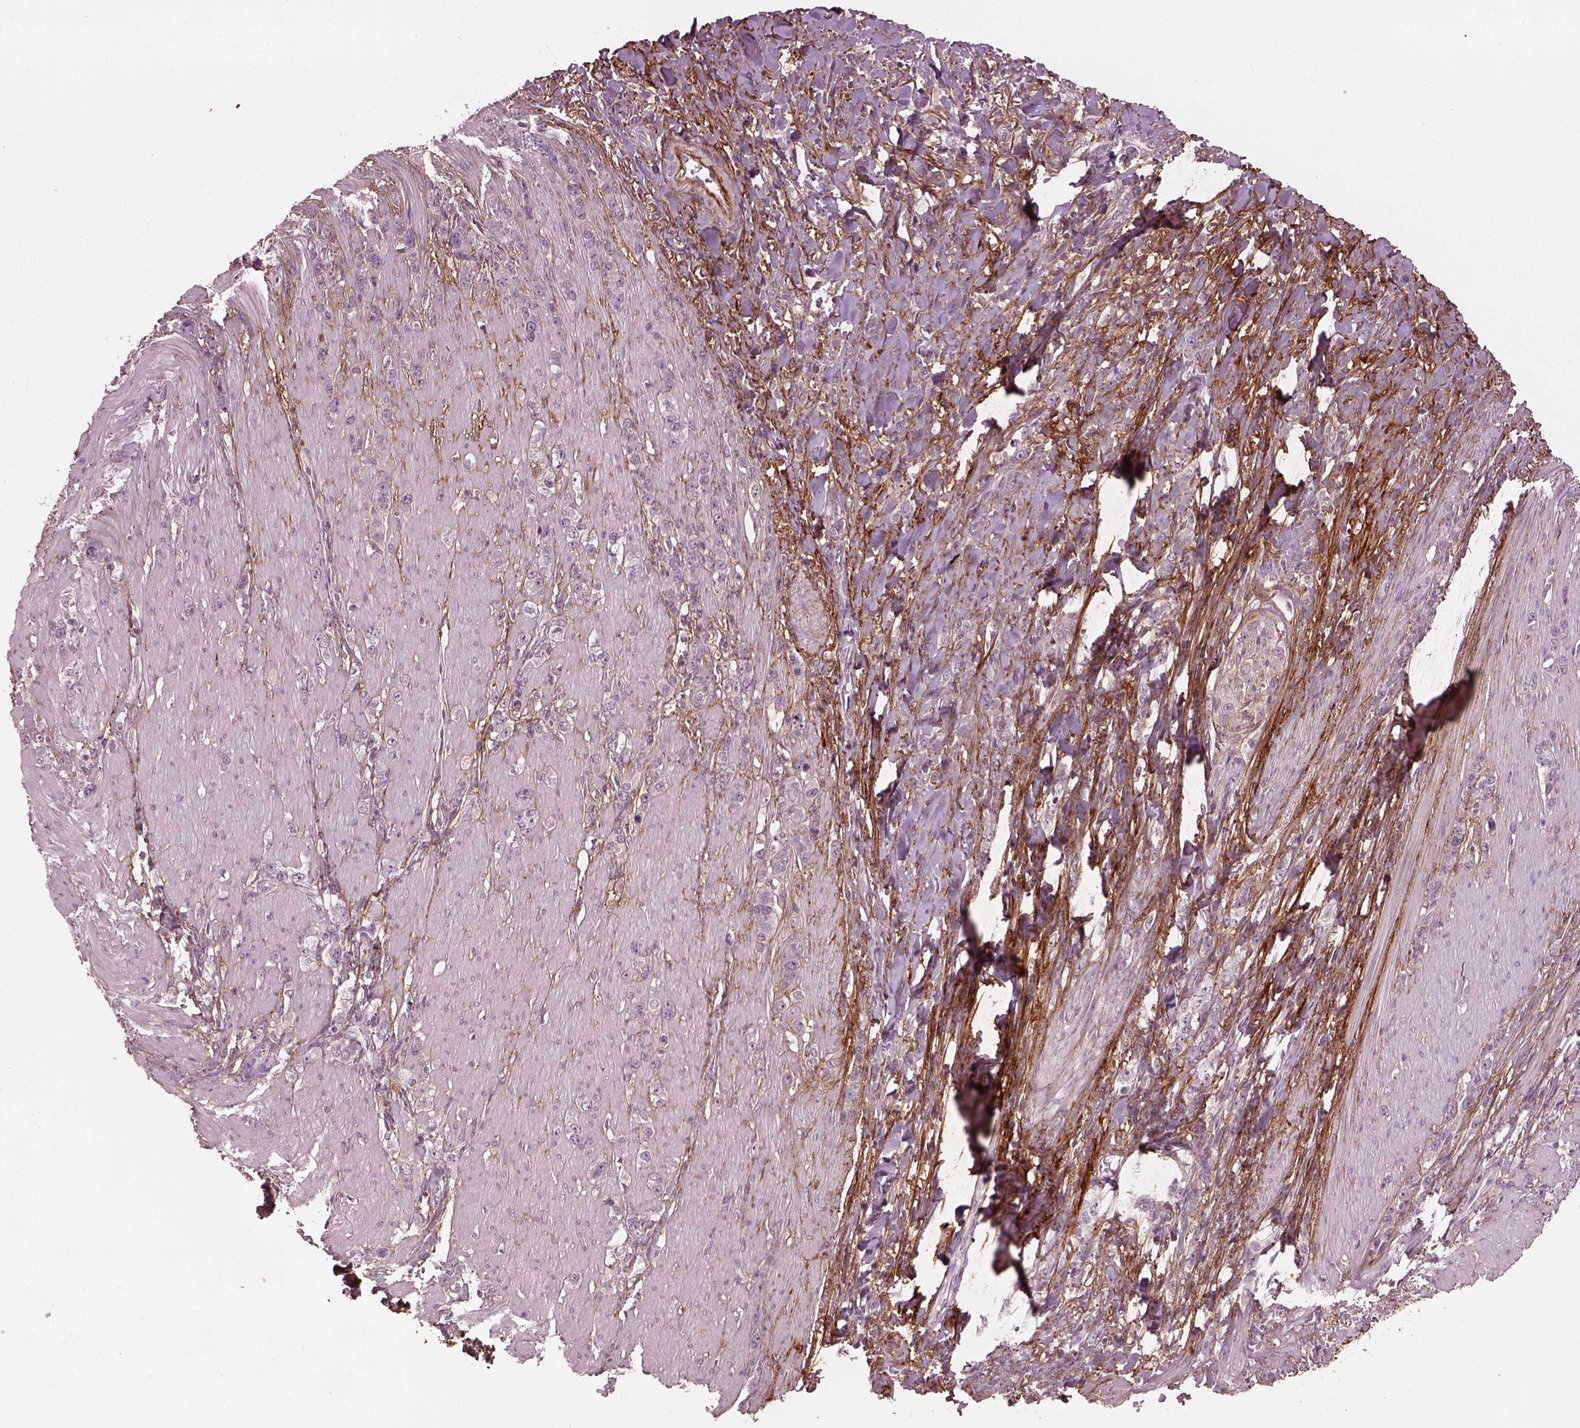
{"staining": {"intensity": "negative", "quantity": "none", "location": "none"}, "tissue": "stomach cancer", "cell_type": "Tumor cells", "image_type": "cancer", "snomed": [{"axis": "morphology", "description": "Adenocarcinoma, NOS"}, {"axis": "topography", "description": "Stomach, lower"}], "caption": "The image exhibits no significant positivity in tumor cells of stomach cancer (adenocarcinoma).", "gene": "EFEMP1", "patient": {"sex": "male", "age": 88}}